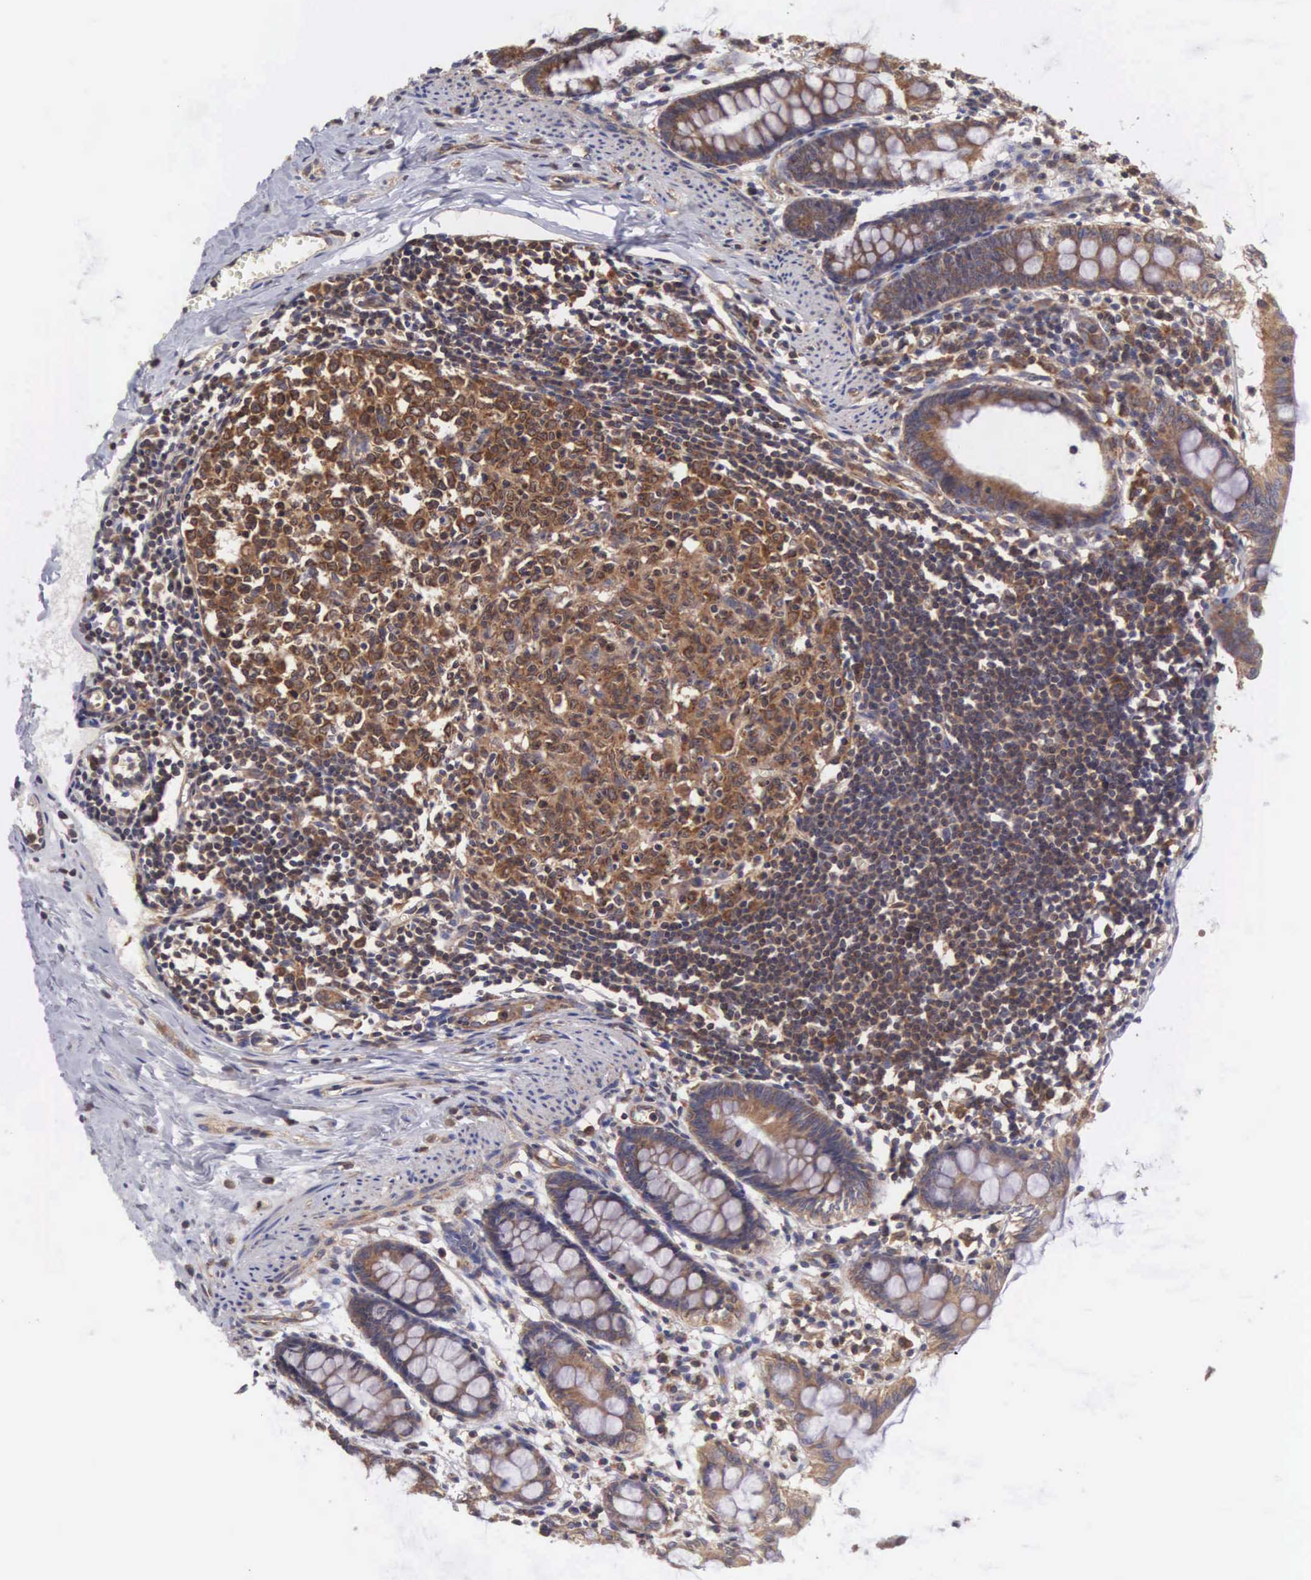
{"staining": {"intensity": "weak", "quantity": "25%-75%", "location": "cytoplasmic/membranous"}, "tissue": "colon", "cell_type": "Endothelial cells", "image_type": "normal", "snomed": [{"axis": "morphology", "description": "Normal tissue, NOS"}, {"axis": "topography", "description": "Colon"}], "caption": "Immunohistochemistry (IHC) of benign colon displays low levels of weak cytoplasmic/membranous staining in approximately 25%-75% of endothelial cells.", "gene": "DHRS1", "patient": {"sex": "male", "age": 1}}